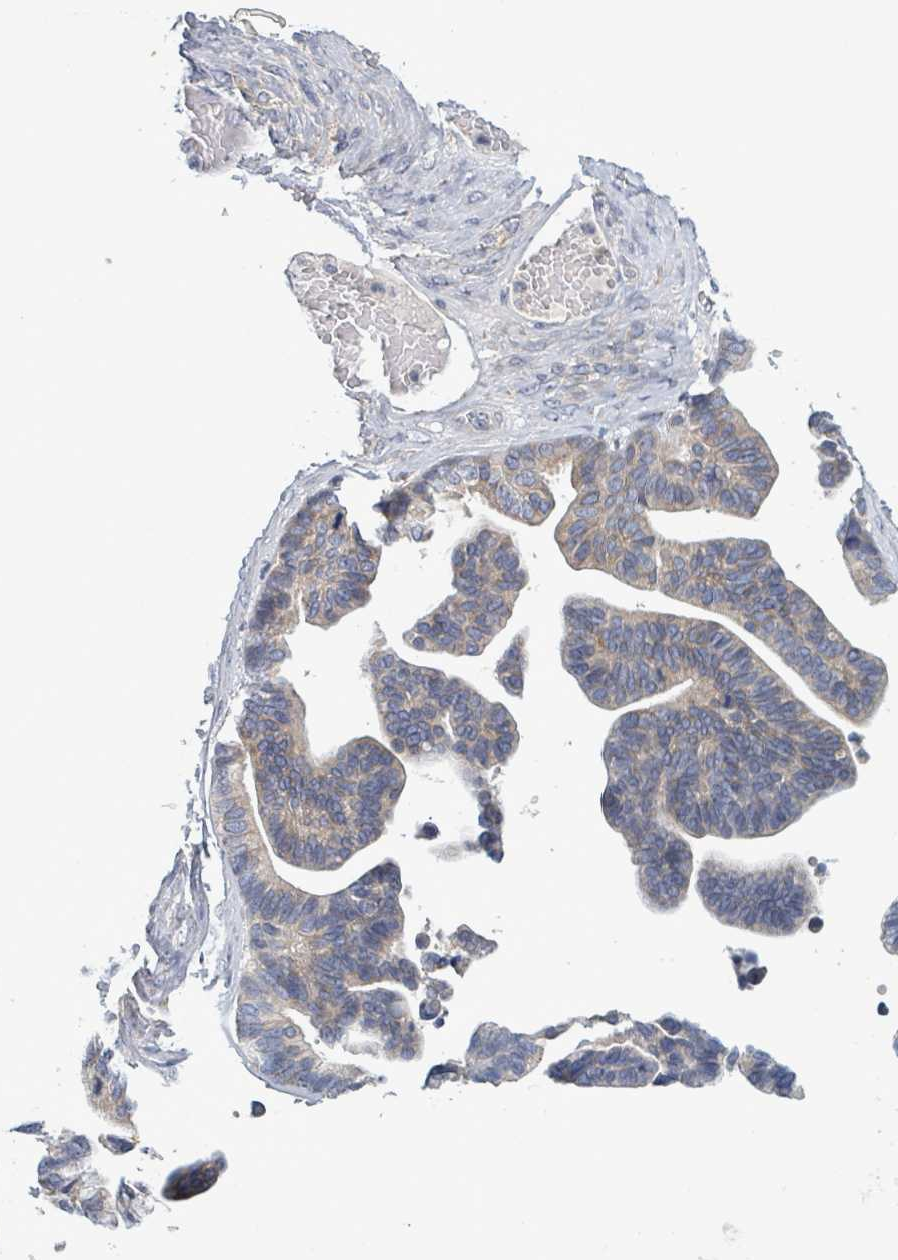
{"staining": {"intensity": "negative", "quantity": "none", "location": "none"}, "tissue": "ovarian cancer", "cell_type": "Tumor cells", "image_type": "cancer", "snomed": [{"axis": "morphology", "description": "Cystadenocarcinoma, serous, NOS"}, {"axis": "topography", "description": "Ovary"}], "caption": "Immunohistochemical staining of ovarian cancer shows no significant expression in tumor cells.", "gene": "ATP13A1", "patient": {"sex": "female", "age": 56}}